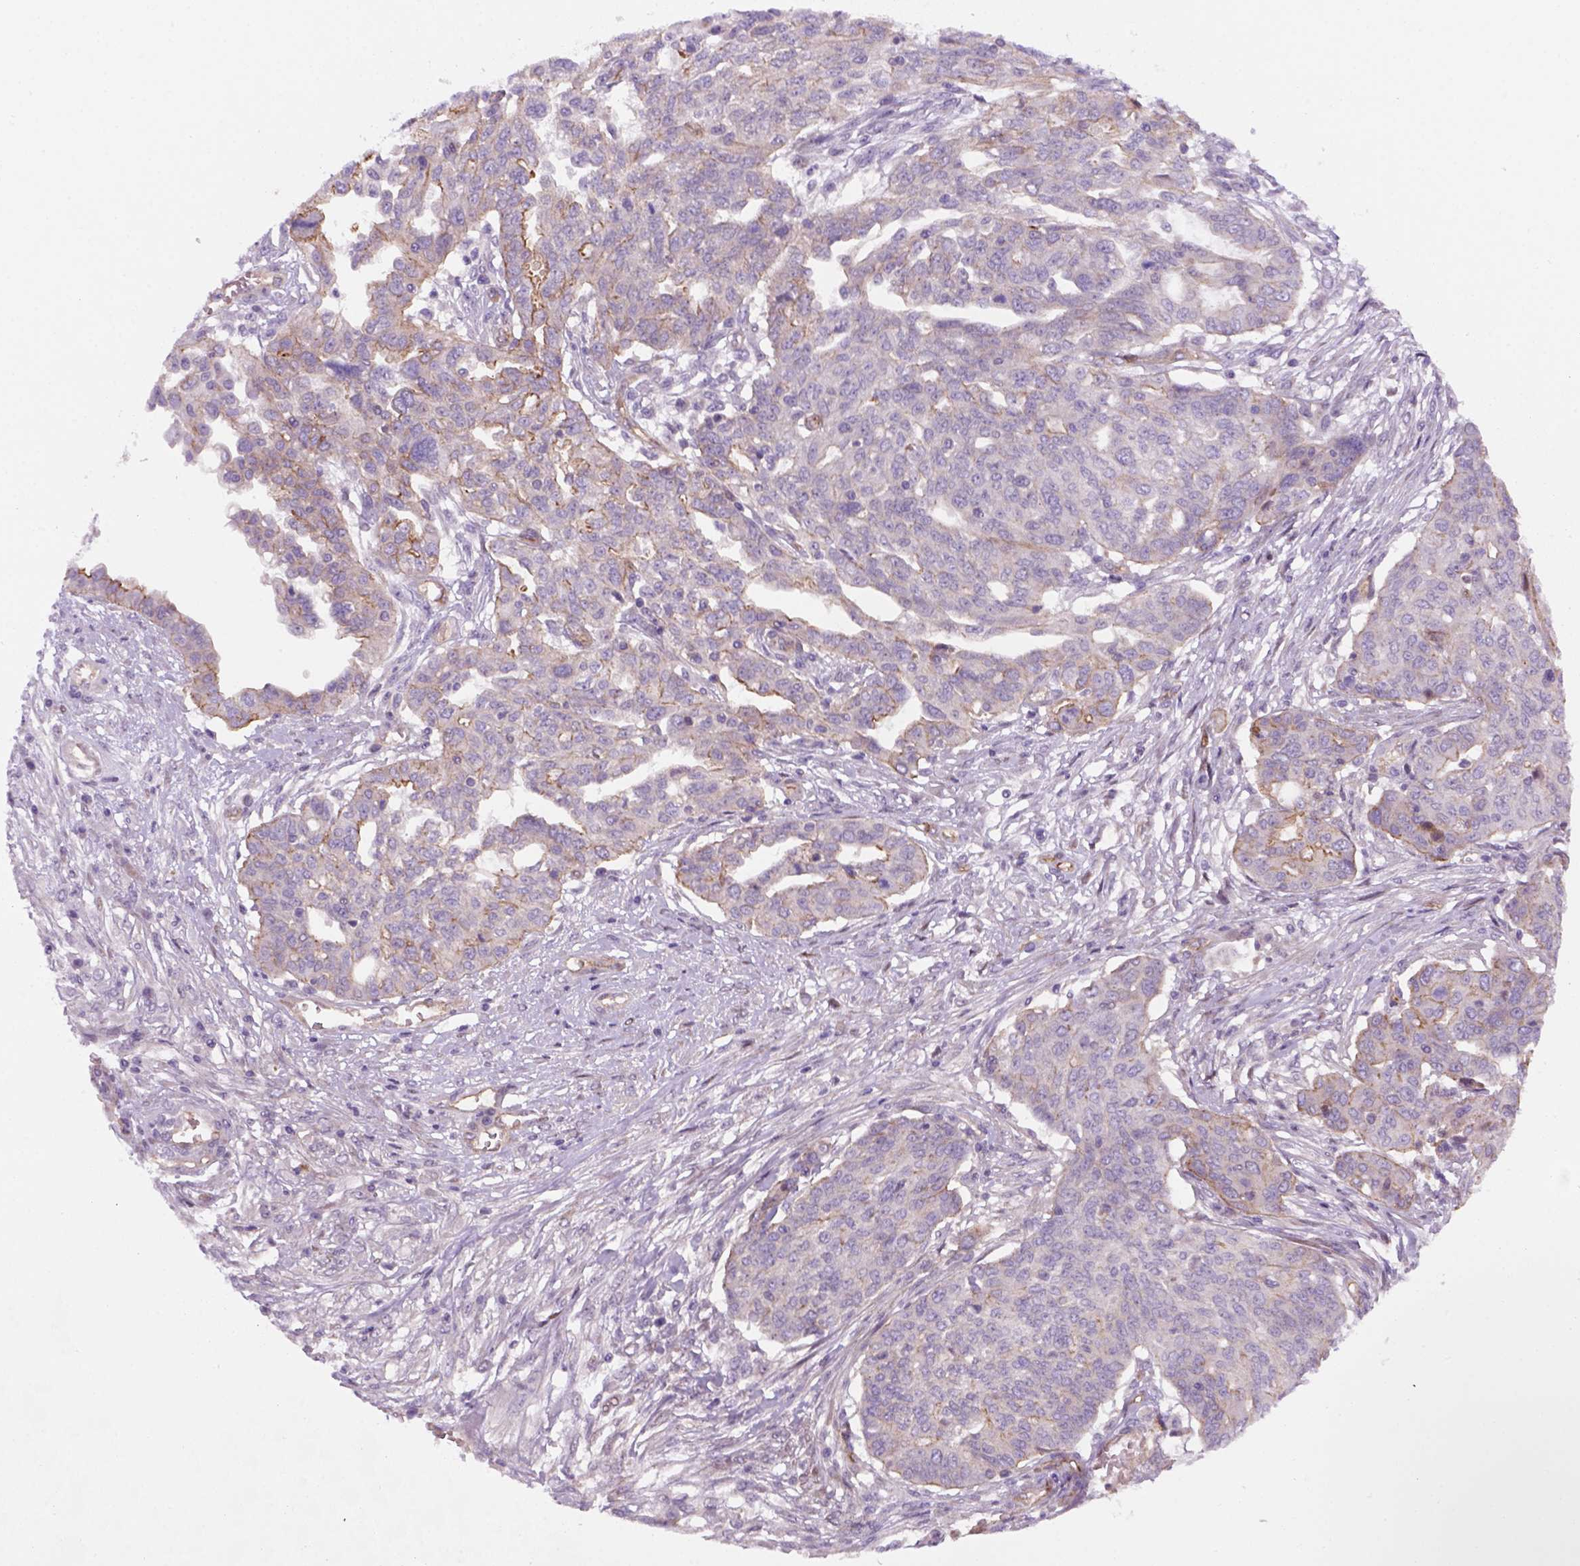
{"staining": {"intensity": "moderate", "quantity": "<25%", "location": "cytoplasmic/membranous"}, "tissue": "ovarian cancer", "cell_type": "Tumor cells", "image_type": "cancer", "snomed": [{"axis": "morphology", "description": "Cystadenocarcinoma, serous, NOS"}, {"axis": "topography", "description": "Ovary"}], "caption": "Brown immunohistochemical staining in ovarian cancer (serous cystadenocarcinoma) reveals moderate cytoplasmic/membranous staining in approximately <25% of tumor cells. Using DAB (3,3'-diaminobenzidine) (brown) and hematoxylin (blue) stains, captured at high magnification using brightfield microscopy.", "gene": "VSTM5", "patient": {"sex": "female", "age": 67}}